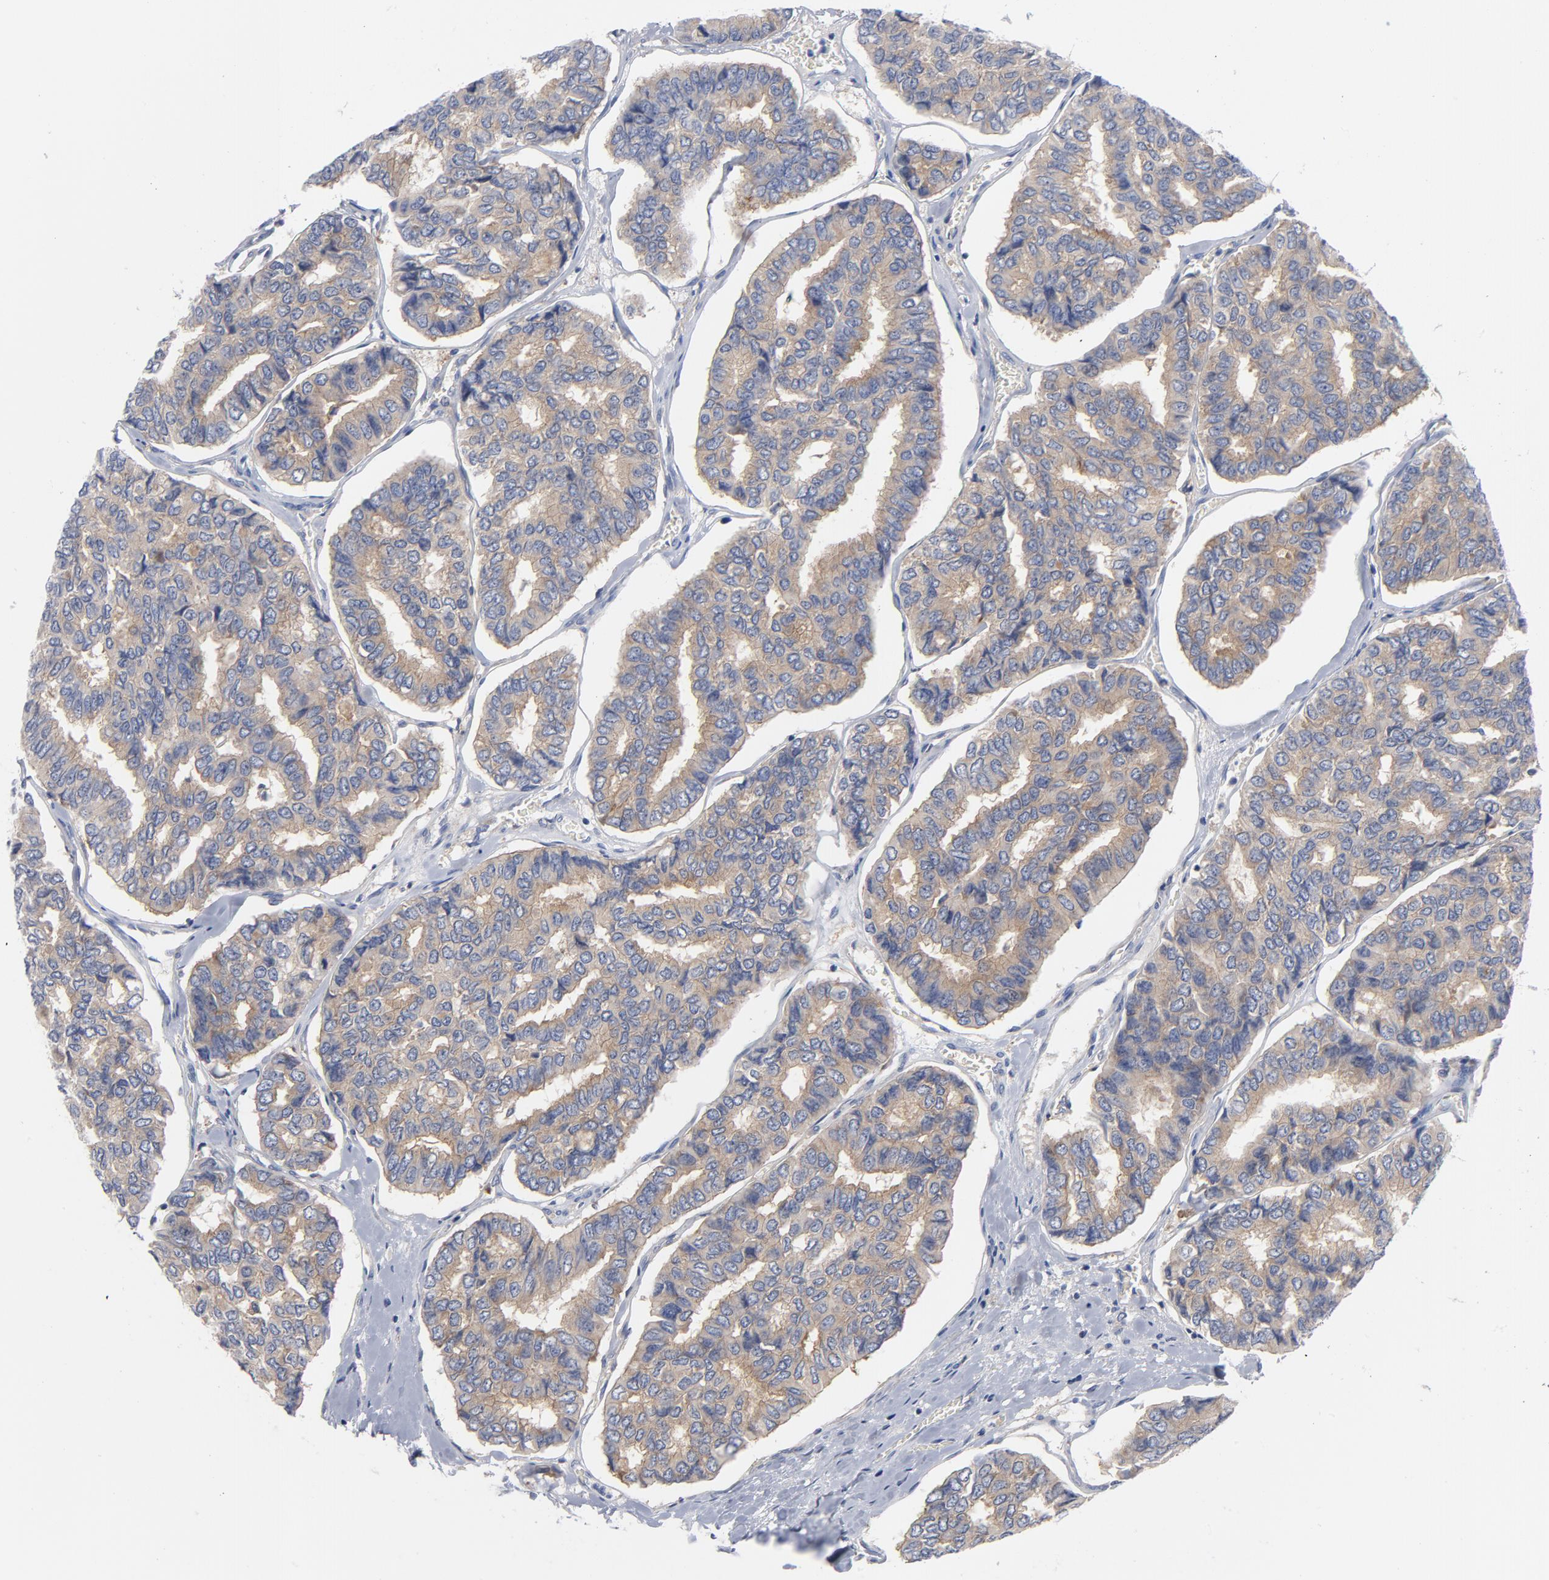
{"staining": {"intensity": "moderate", "quantity": "25%-75%", "location": "cytoplasmic/membranous"}, "tissue": "thyroid cancer", "cell_type": "Tumor cells", "image_type": "cancer", "snomed": [{"axis": "morphology", "description": "Papillary adenocarcinoma, NOS"}, {"axis": "topography", "description": "Thyroid gland"}], "caption": "DAB immunohistochemical staining of human thyroid cancer reveals moderate cytoplasmic/membranous protein expression in approximately 25%-75% of tumor cells. (brown staining indicates protein expression, while blue staining denotes nuclei).", "gene": "CD86", "patient": {"sex": "female", "age": 35}}